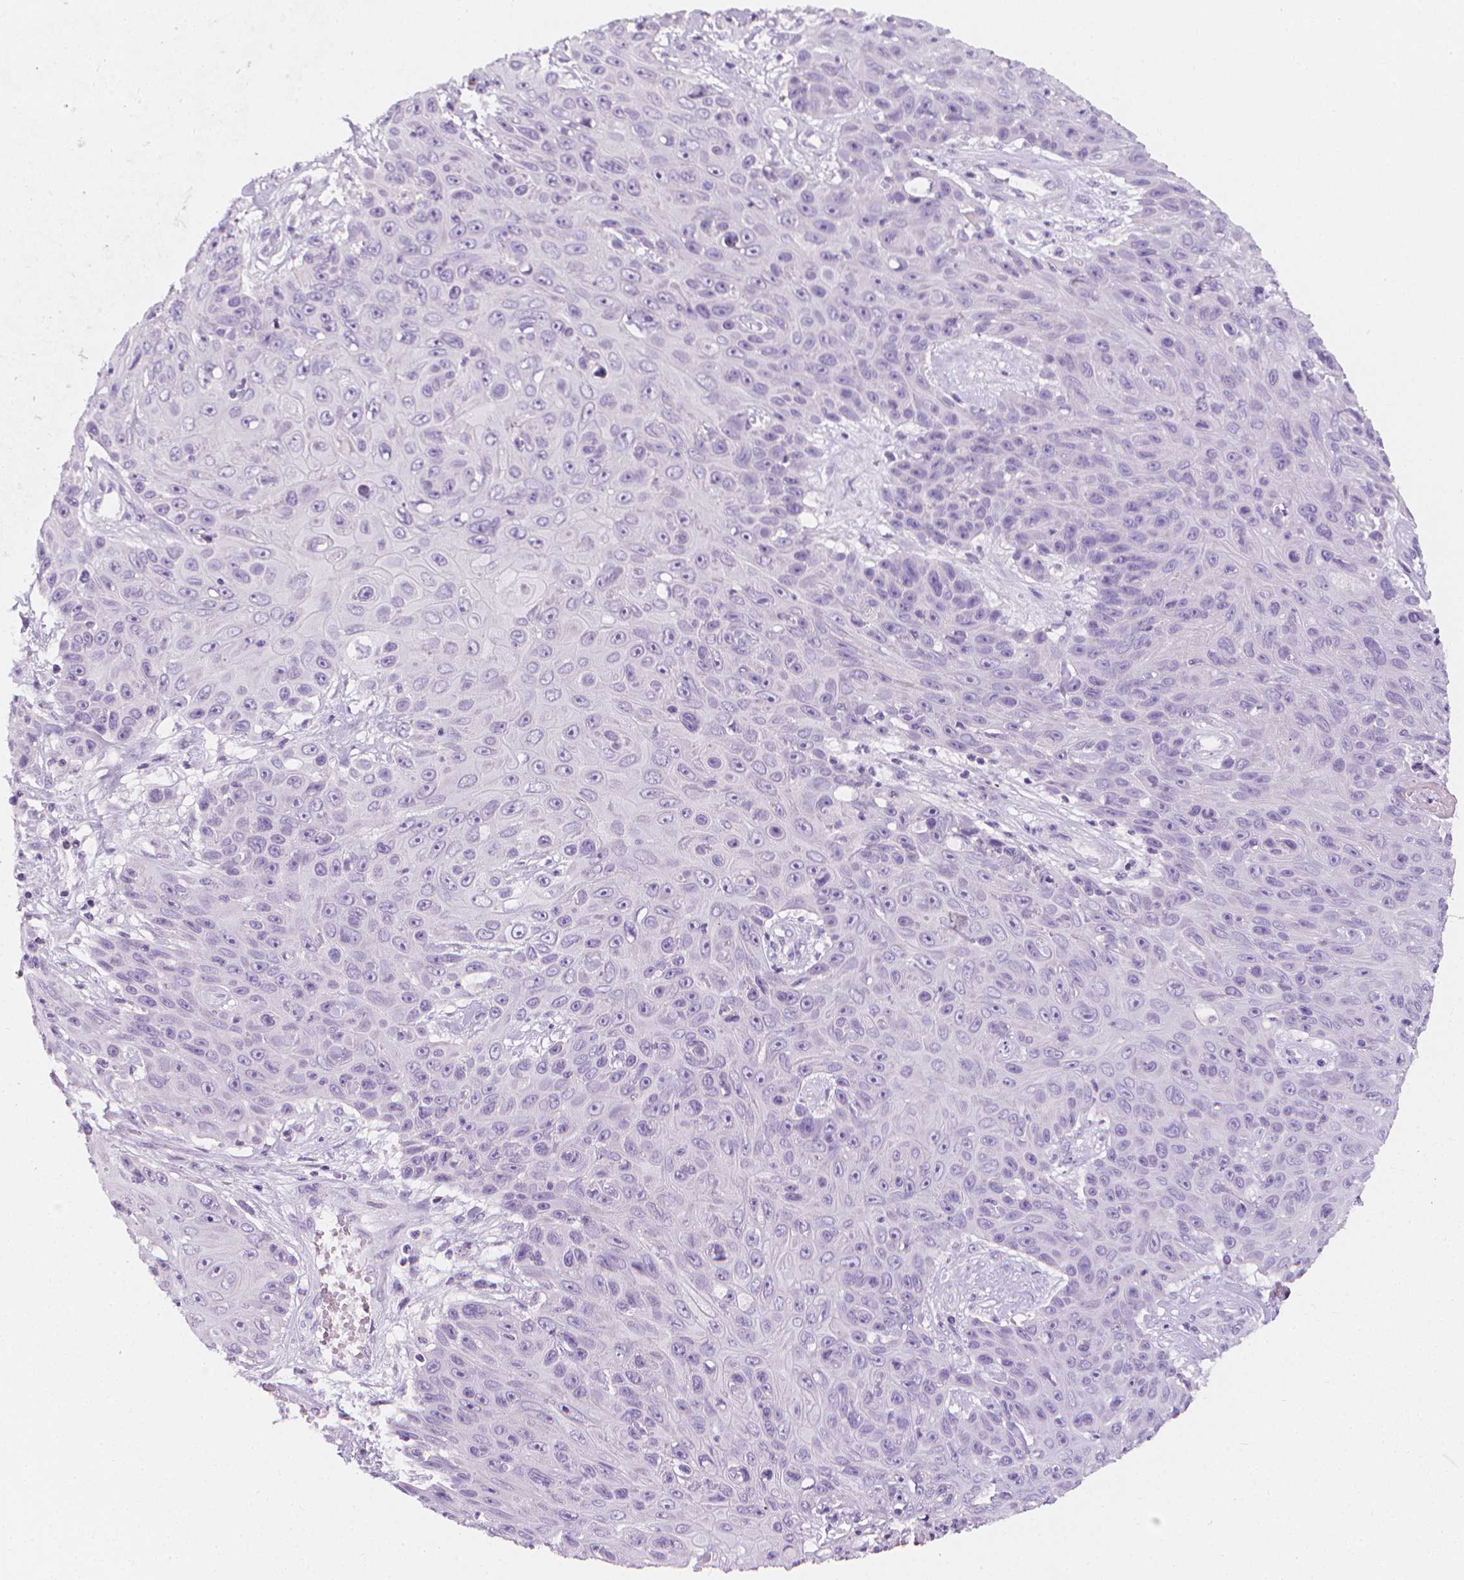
{"staining": {"intensity": "negative", "quantity": "none", "location": "none"}, "tissue": "skin cancer", "cell_type": "Tumor cells", "image_type": "cancer", "snomed": [{"axis": "morphology", "description": "Squamous cell carcinoma, NOS"}, {"axis": "topography", "description": "Skin"}], "caption": "Immunohistochemical staining of human skin squamous cell carcinoma shows no significant expression in tumor cells.", "gene": "DCAF8L1", "patient": {"sex": "male", "age": 82}}